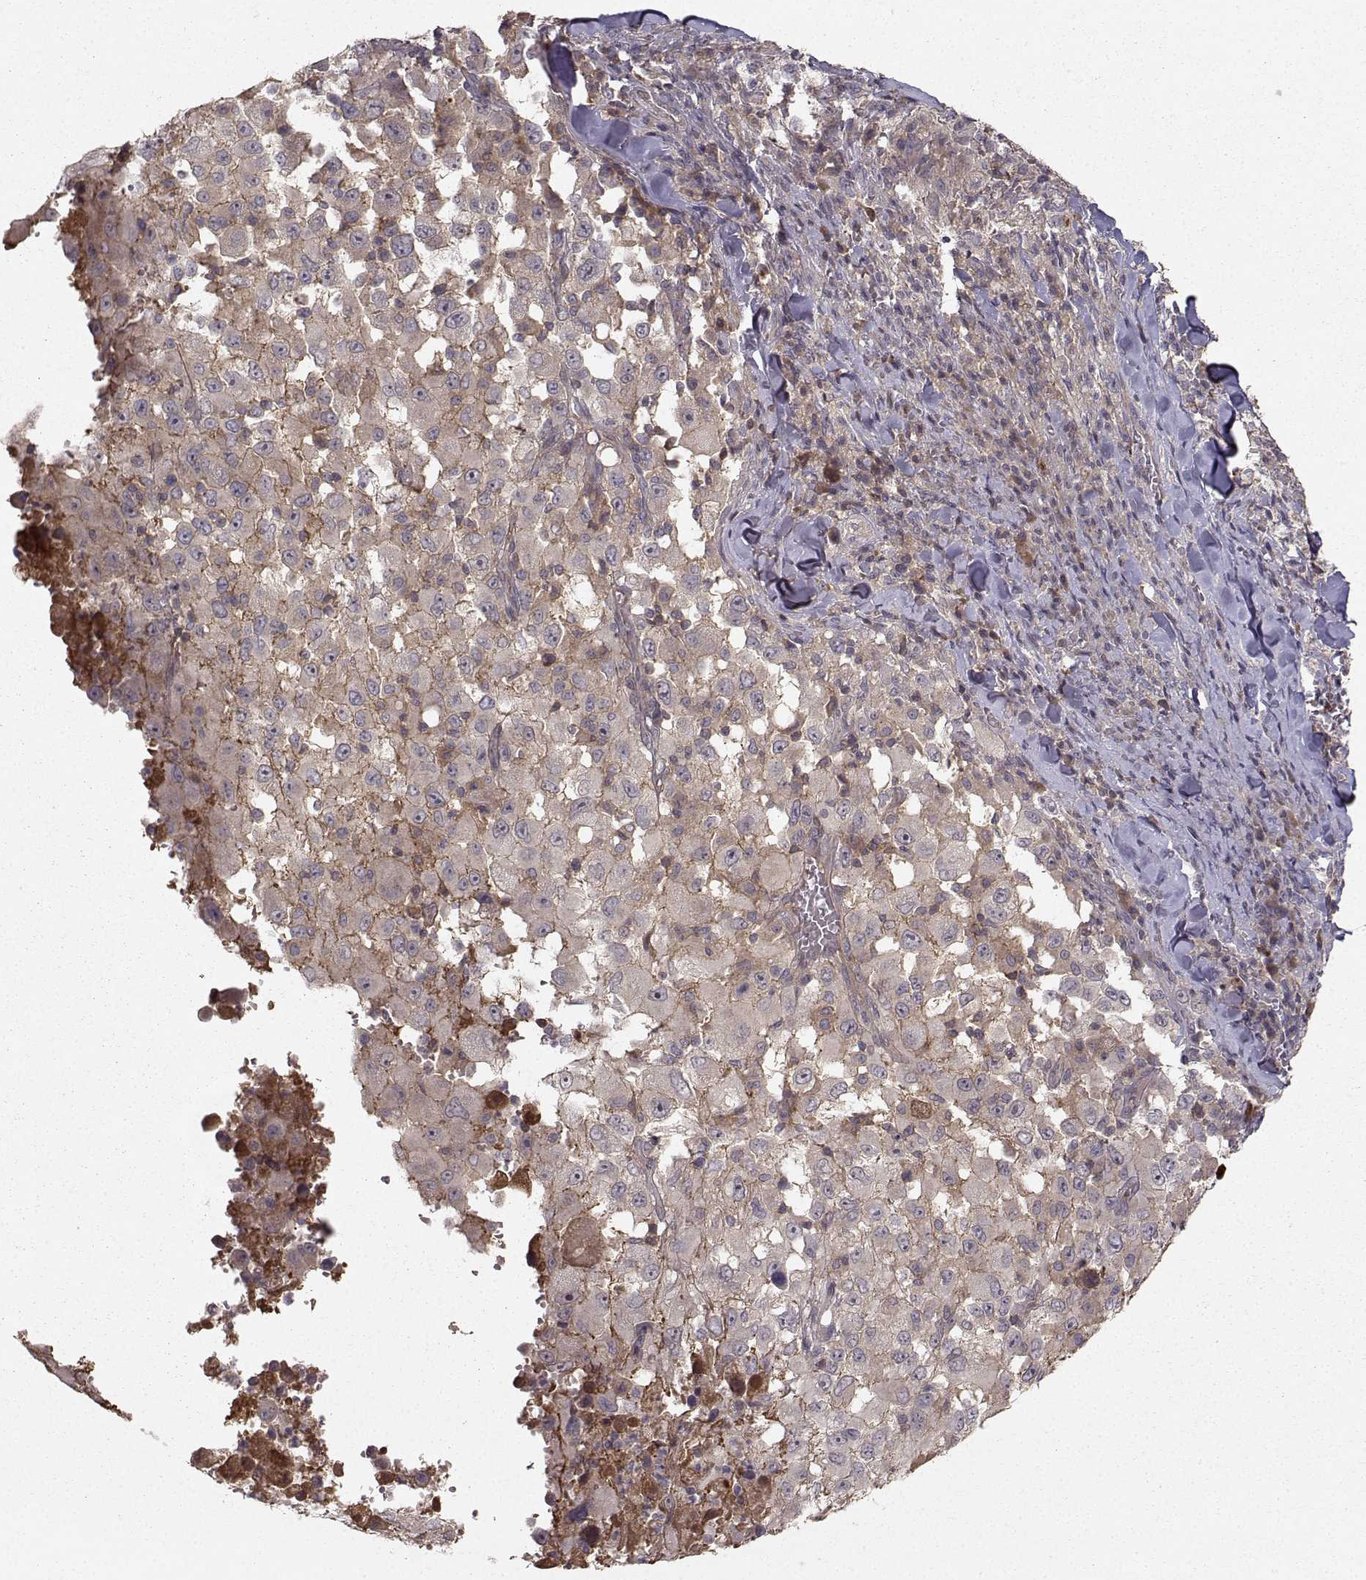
{"staining": {"intensity": "negative", "quantity": "none", "location": "none"}, "tissue": "melanoma", "cell_type": "Tumor cells", "image_type": "cancer", "snomed": [{"axis": "morphology", "description": "Malignant melanoma, Metastatic site"}, {"axis": "topography", "description": "Soft tissue"}], "caption": "High power microscopy histopathology image of an IHC photomicrograph of malignant melanoma (metastatic site), revealing no significant expression in tumor cells.", "gene": "WNT6", "patient": {"sex": "male", "age": 50}}